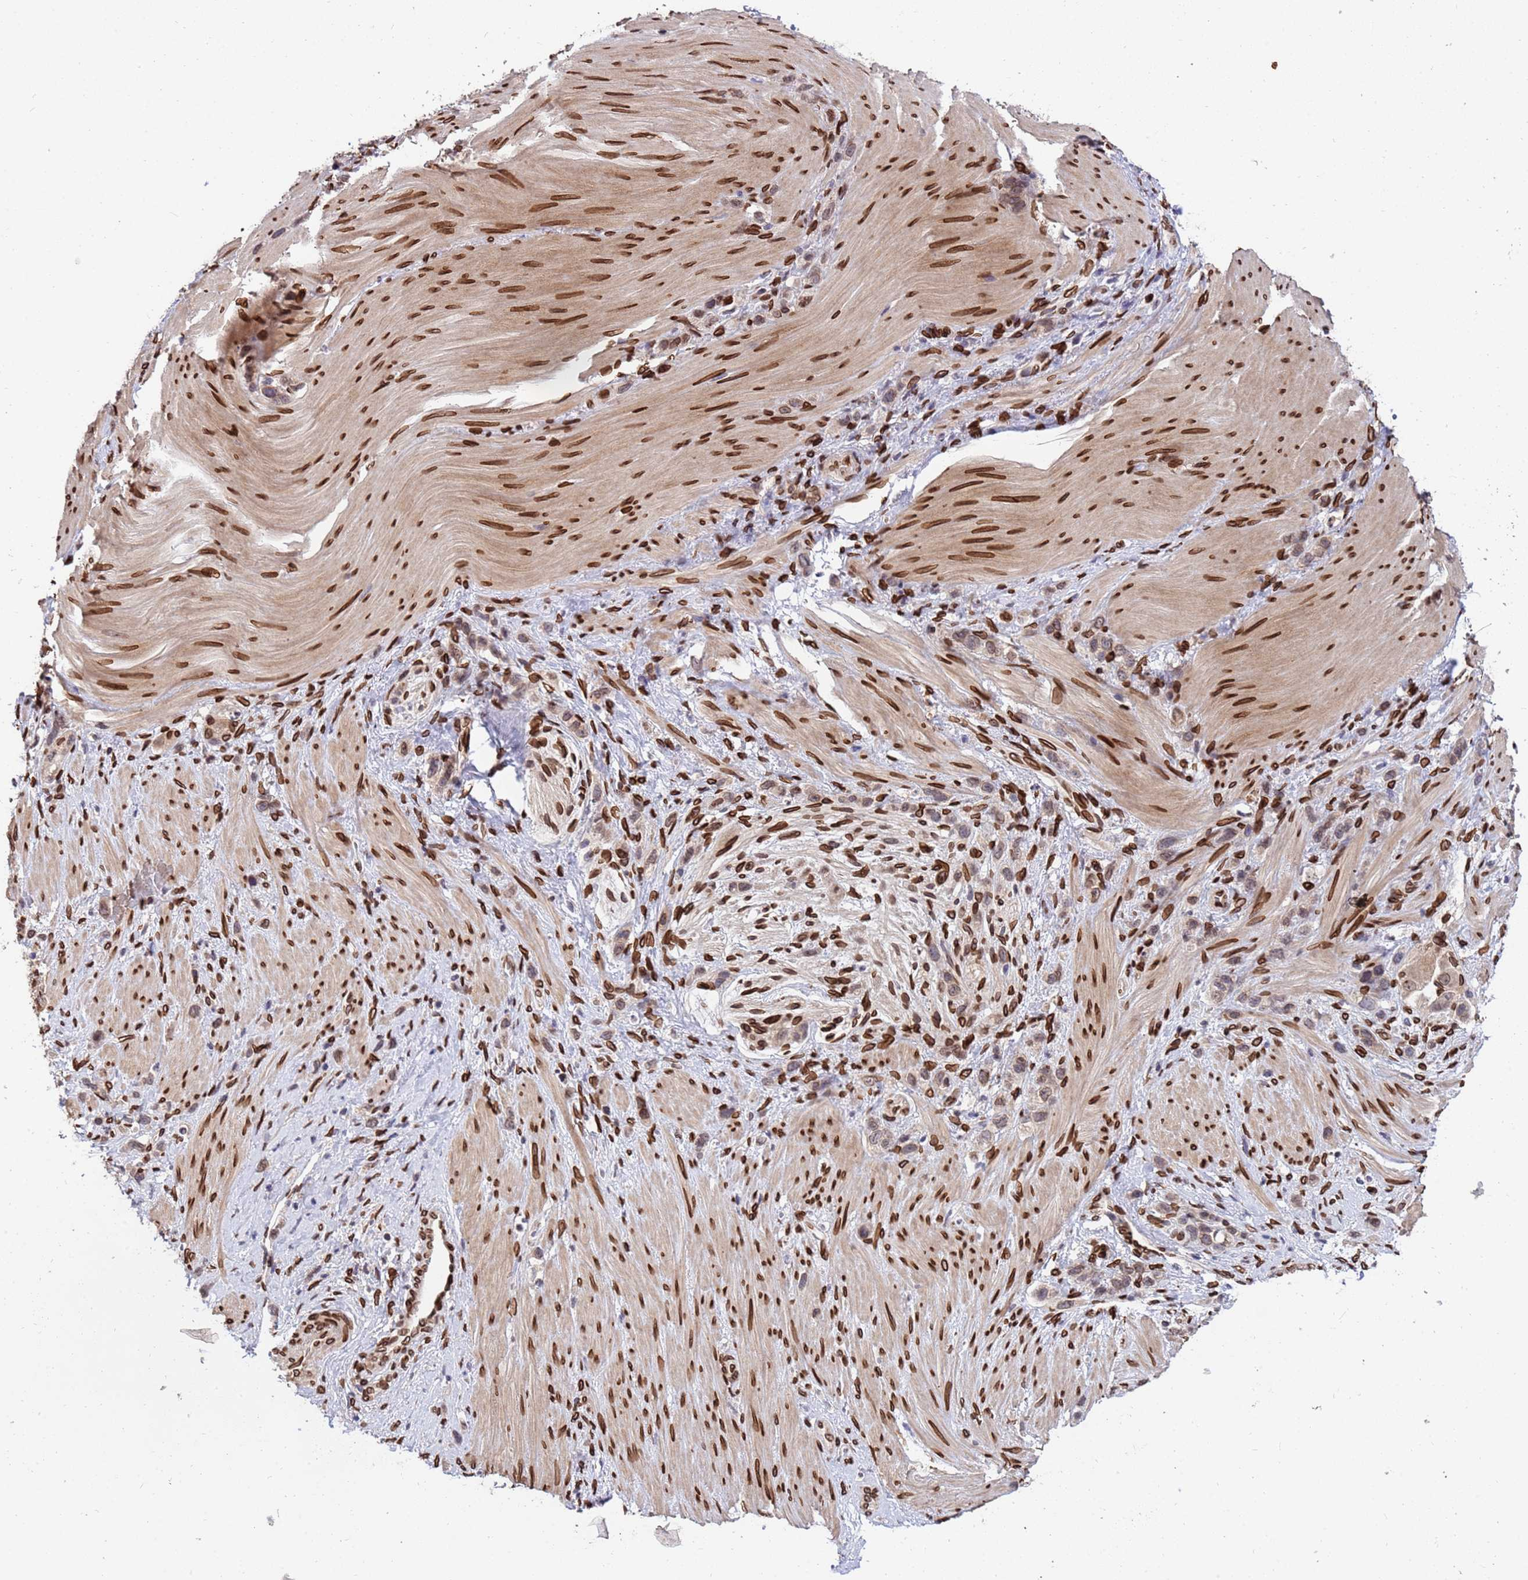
{"staining": {"intensity": "weak", "quantity": "25%-75%", "location": "cytoplasmic/membranous,nuclear"}, "tissue": "stomach cancer", "cell_type": "Tumor cells", "image_type": "cancer", "snomed": [{"axis": "morphology", "description": "Adenocarcinoma, NOS"}, {"axis": "topography", "description": "Stomach"}], "caption": "About 25%-75% of tumor cells in stomach adenocarcinoma show weak cytoplasmic/membranous and nuclear protein expression as visualized by brown immunohistochemical staining.", "gene": "GPR135", "patient": {"sex": "female", "age": 65}}